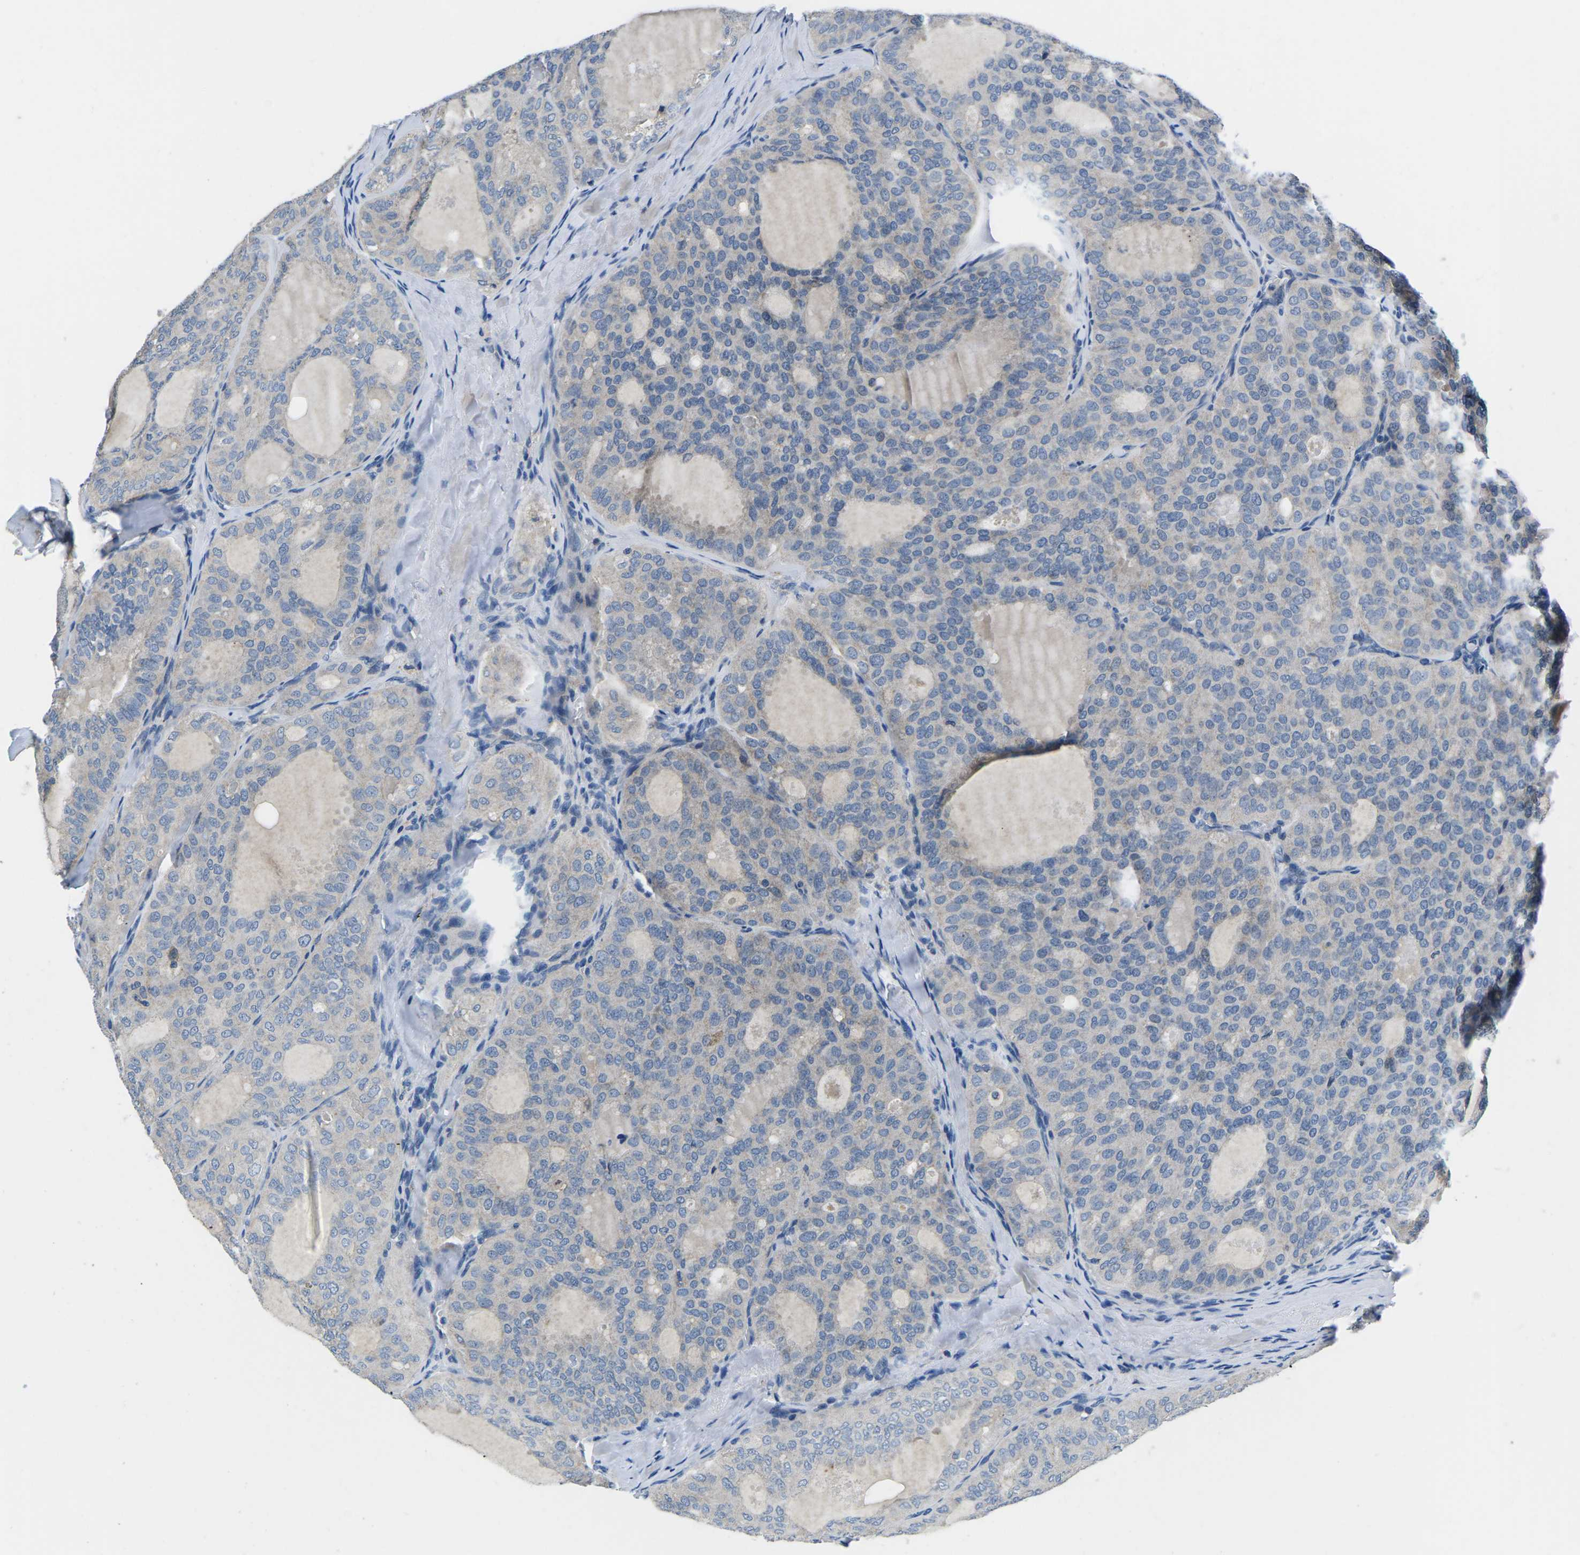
{"staining": {"intensity": "weak", "quantity": "<25%", "location": "cytoplasmic/membranous"}, "tissue": "thyroid cancer", "cell_type": "Tumor cells", "image_type": "cancer", "snomed": [{"axis": "morphology", "description": "Follicular adenoma carcinoma, NOS"}, {"axis": "topography", "description": "Thyroid gland"}], "caption": "Immunohistochemistry (IHC) of thyroid follicular adenoma carcinoma reveals no positivity in tumor cells.", "gene": "PDCD6IP", "patient": {"sex": "male", "age": 75}}